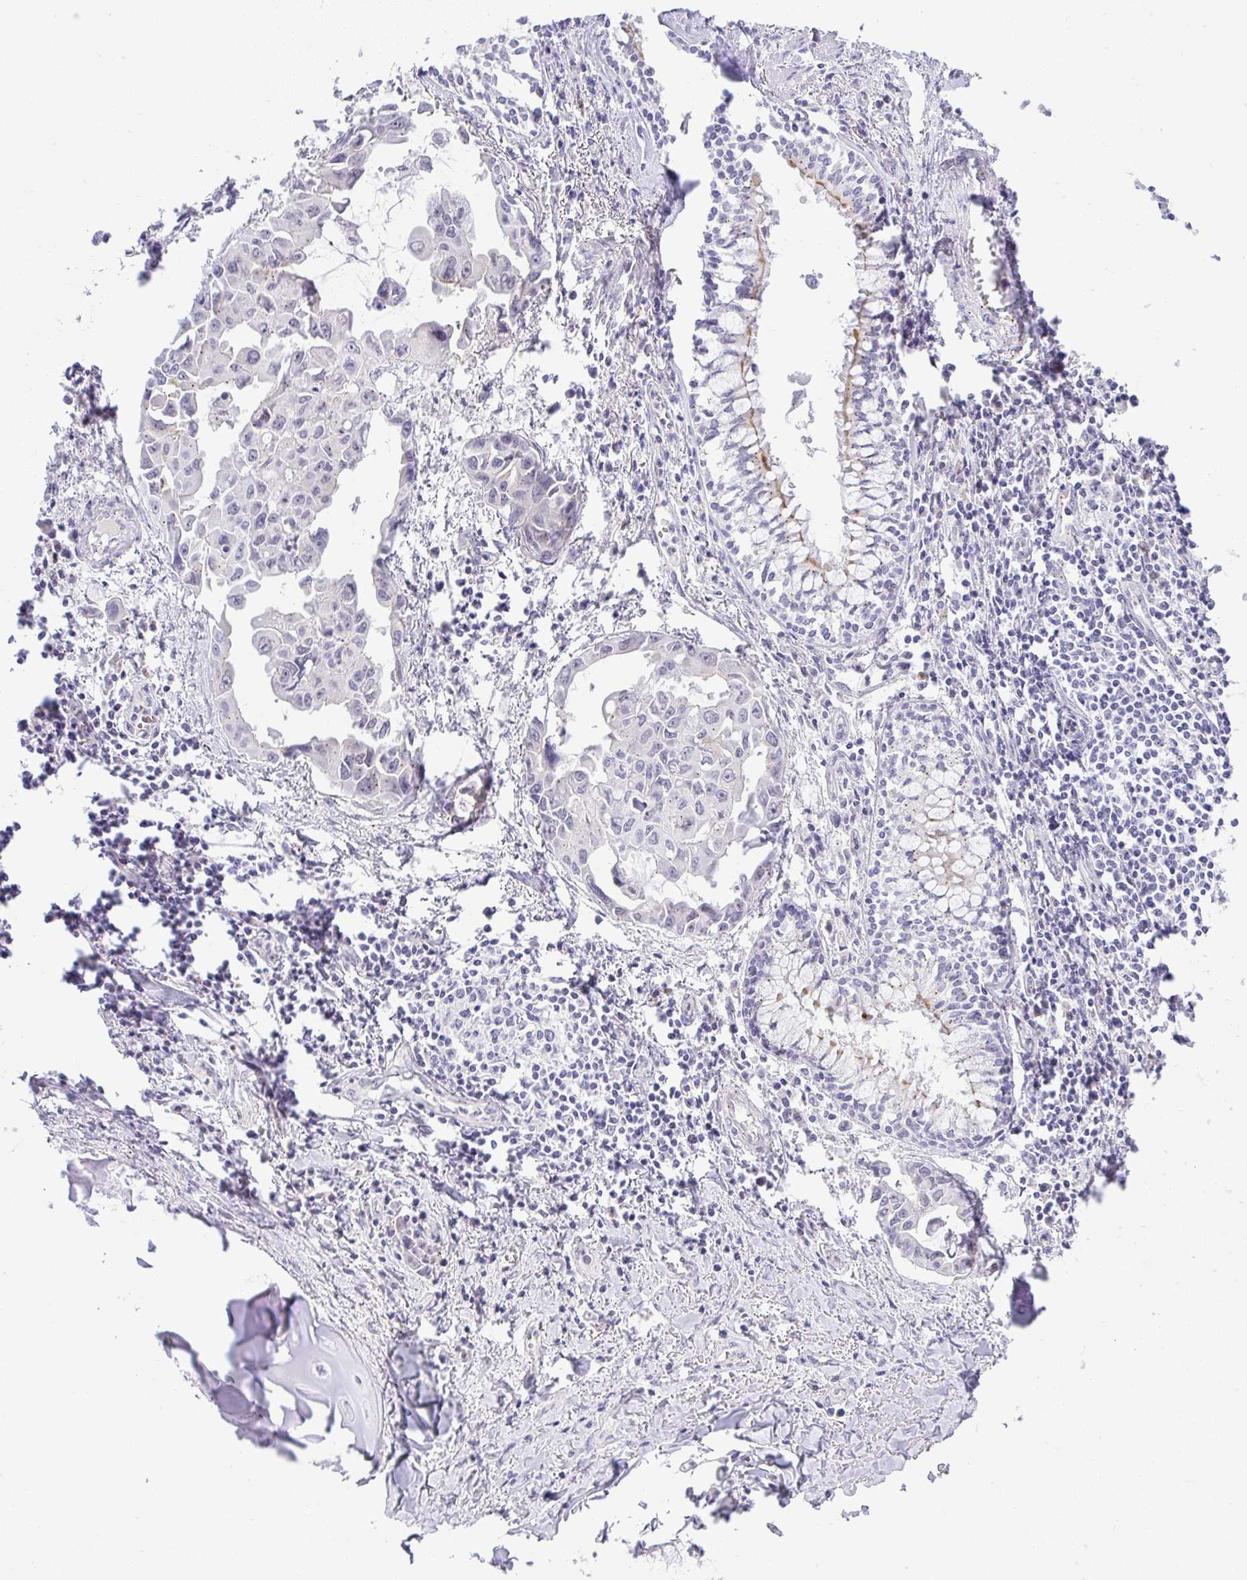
{"staining": {"intensity": "weak", "quantity": "<25%", "location": "cytoplasmic/membranous"}, "tissue": "lung cancer", "cell_type": "Tumor cells", "image_type": "cancer", "snomed": [{"axis": "morphology", "description": "Adenocarcinoma, NOS"}, {"axis": "topography", "description": "Lung"}], "caption": "Tumor cells are negative for protein expression in human lung adenocarcinoma.", "gene": "FAM177A1", "patient": {"sex": "male", "age": 64}}